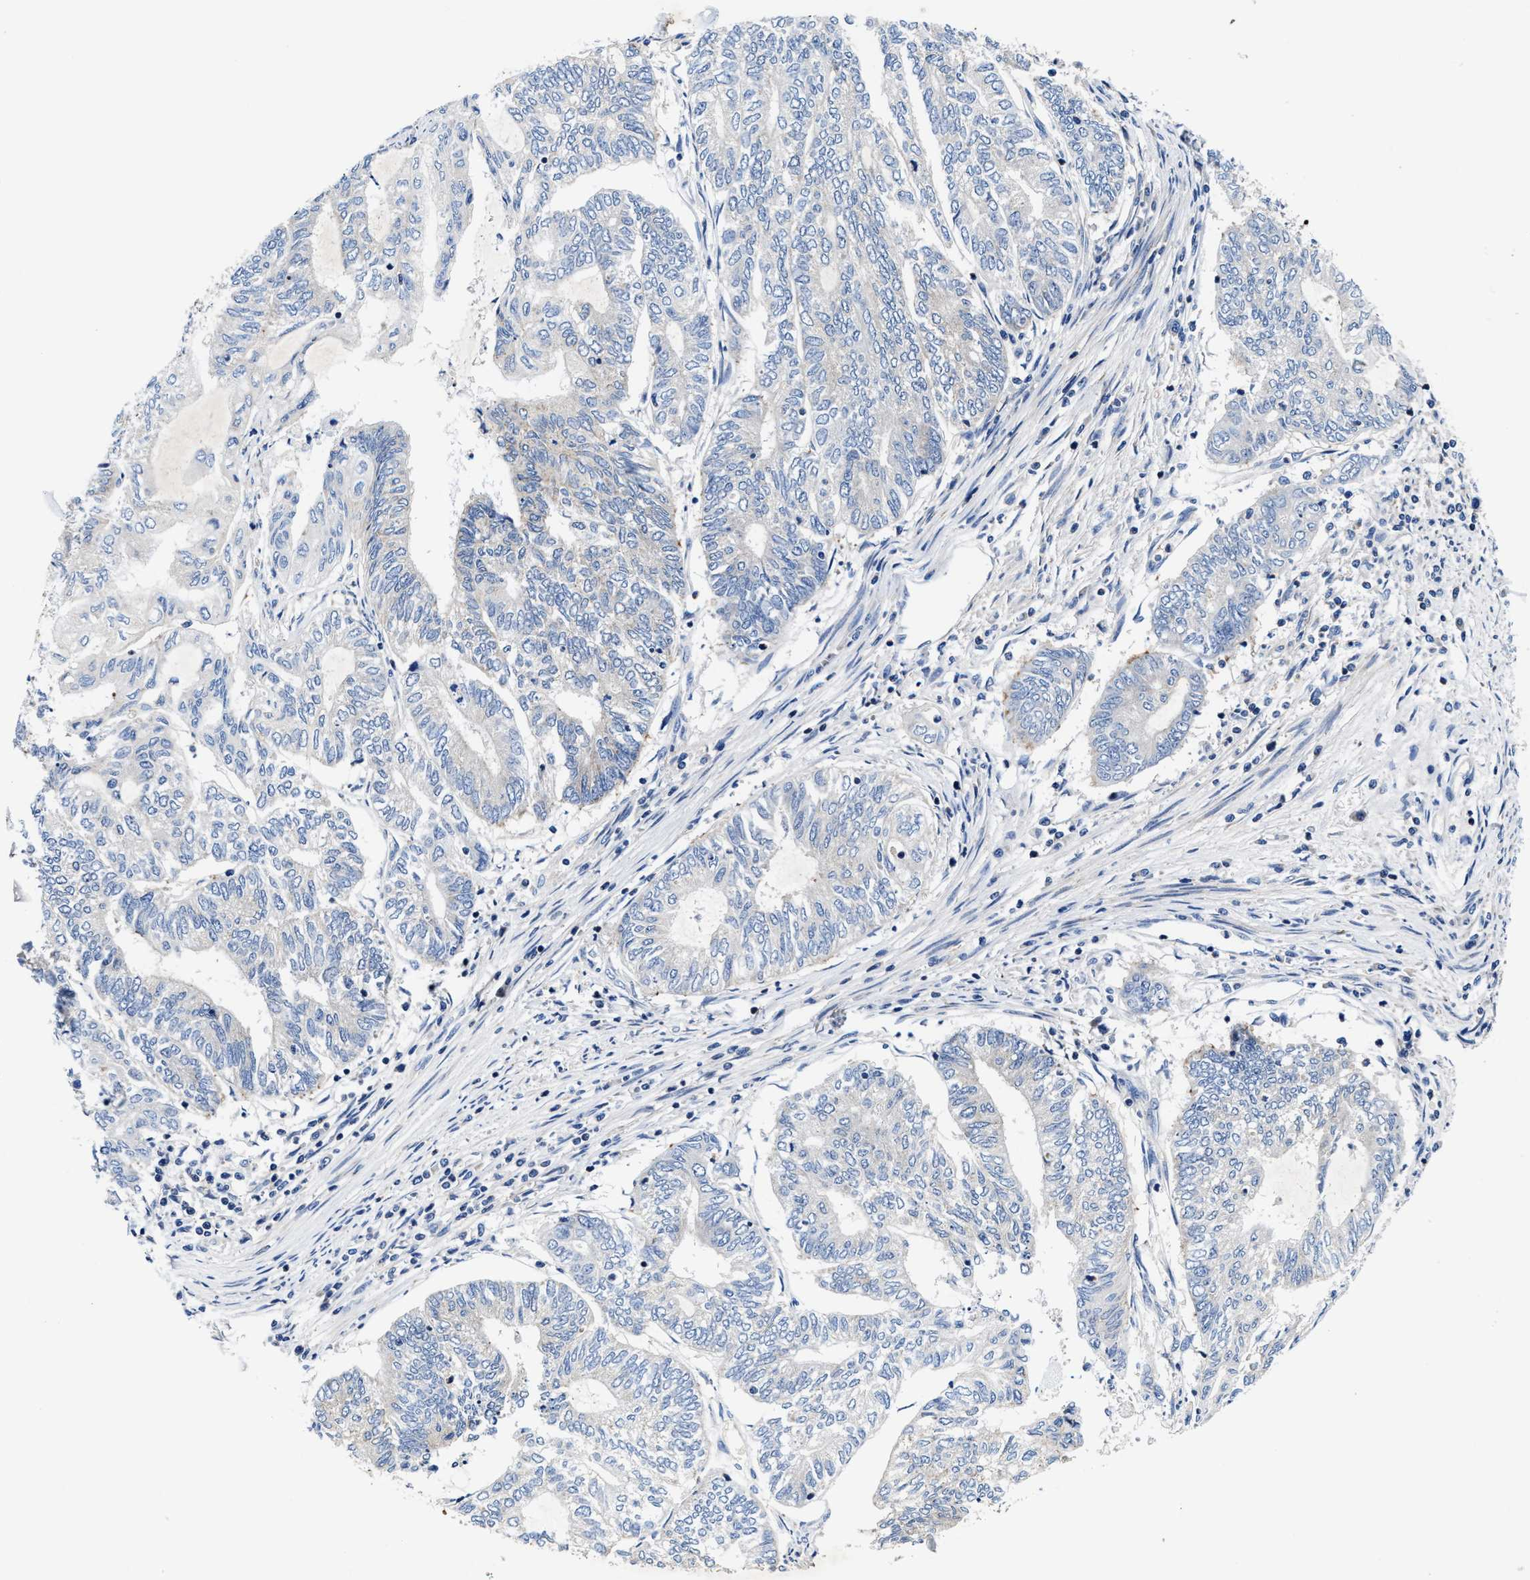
{"staining": {"intensity": "negative", "quantity": "none", "location": "none"}, "tissue": "endometrial cancer", "cell_type": "Tumor cells", "image_type": "cancer", "snomed": [{"axis": "morphology", "description": "Adenocarcinoma, NOS"}, {"axis": "topography", "description": "Uterus"}, {"axis": "topography", "description": "Endometrium"}], "caption": "Immunohistochemical staining of human endometrial cancer (adenocarcinoma) reveals no significant staining in tumor cells.", "gene": "PHLPP1", "patient": {"sex": "female", "age": 70}}